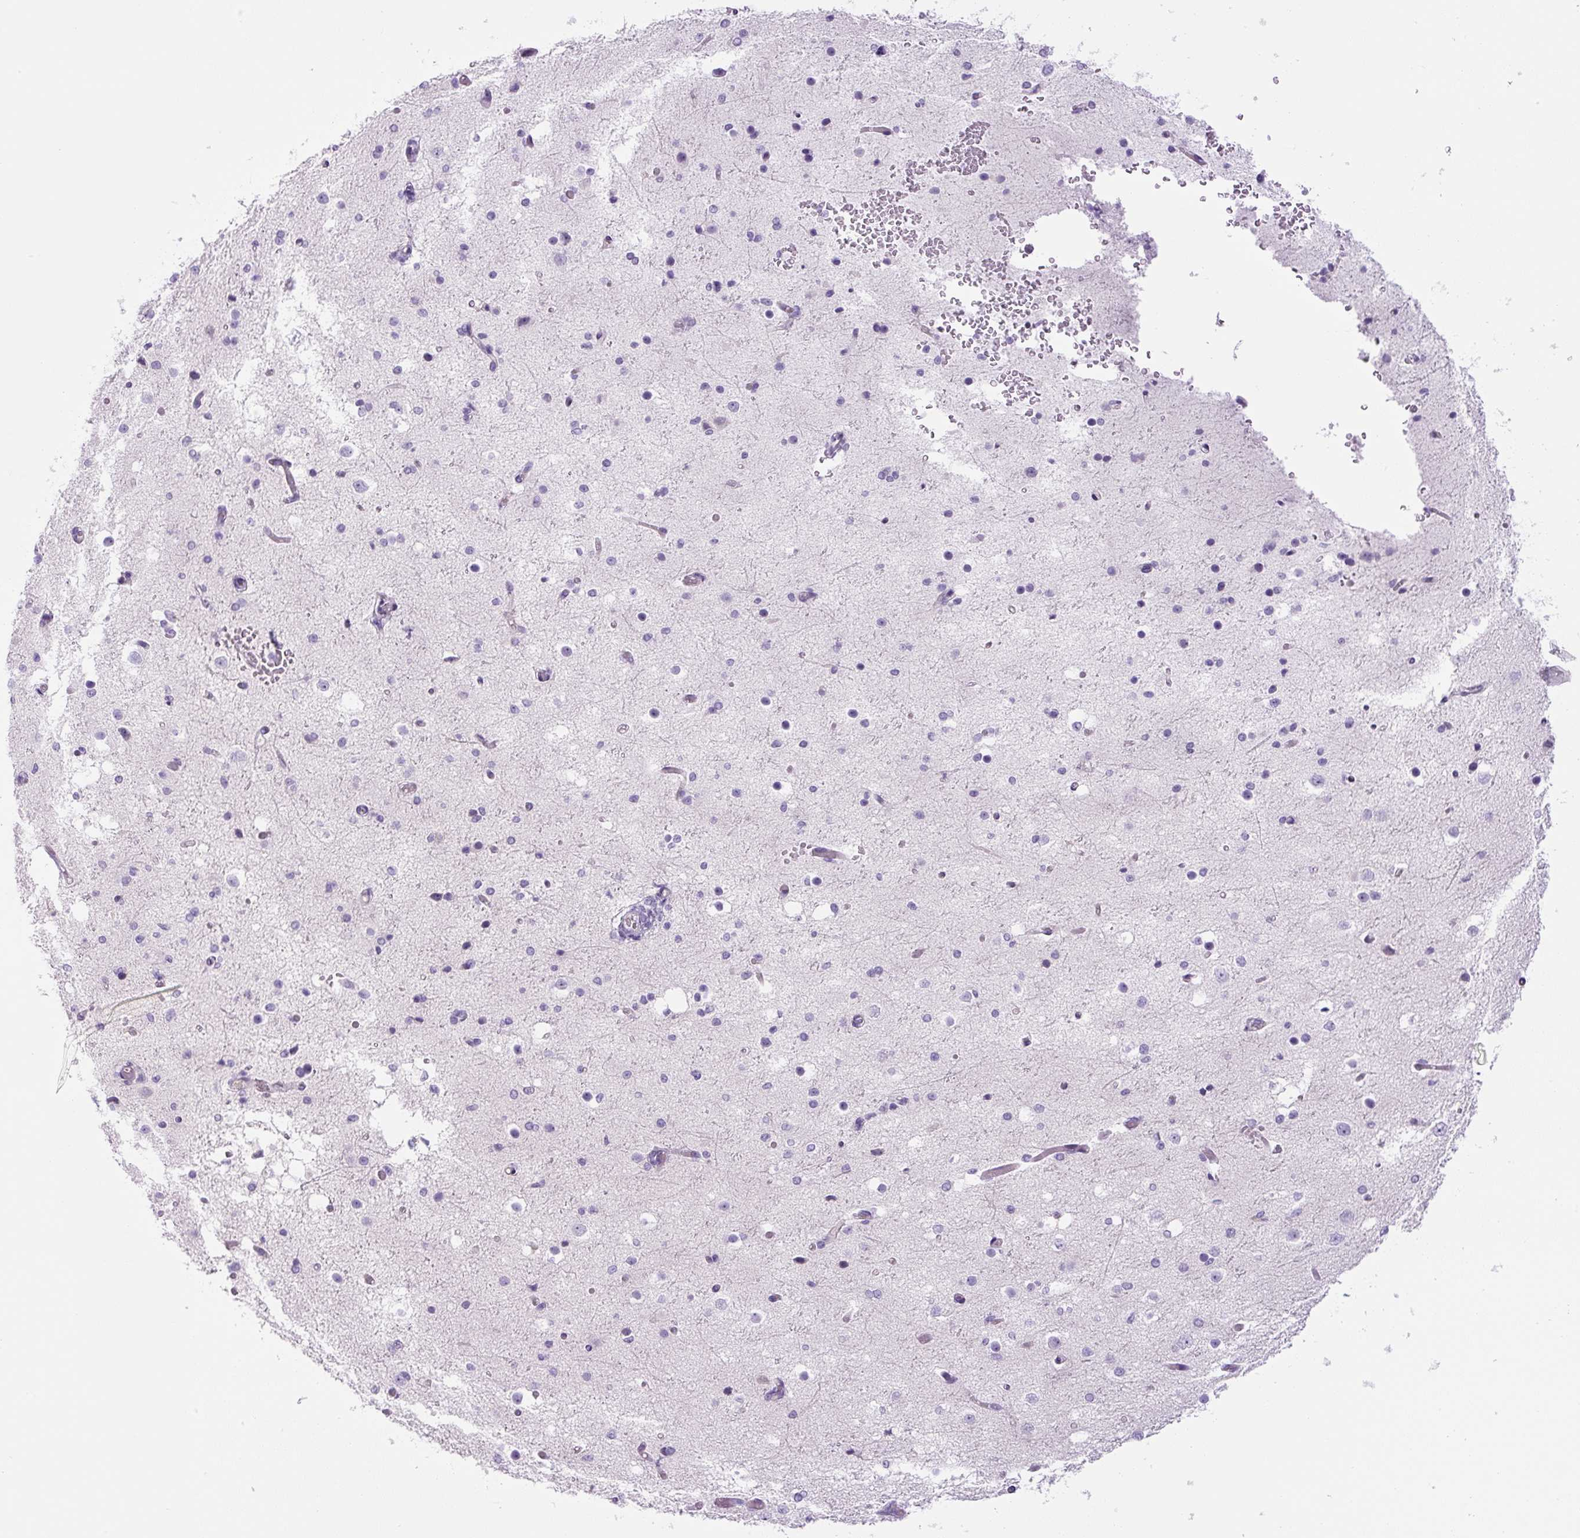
{"staining": {"intensity": "negative", "quantity": "none", "location": "none"}, "tissue": "cerebral cortex", "cell_type": "Endothelial cells", "image_type": "normal", "snomed": [{"axis": "morphology", "description": "Normal tissue, NOS"}, {"axis": "morphology", "description": "Inflammation, NOS"}, {"axis": "topography", "description": "Cerebral cortex"}], "caption": "This is an IHC micrograph of normal human cerebral cortex. There is no staining in endothelial cells.", "gene": "RSPO4", "patient": {"sex": "male", "age": 6}}